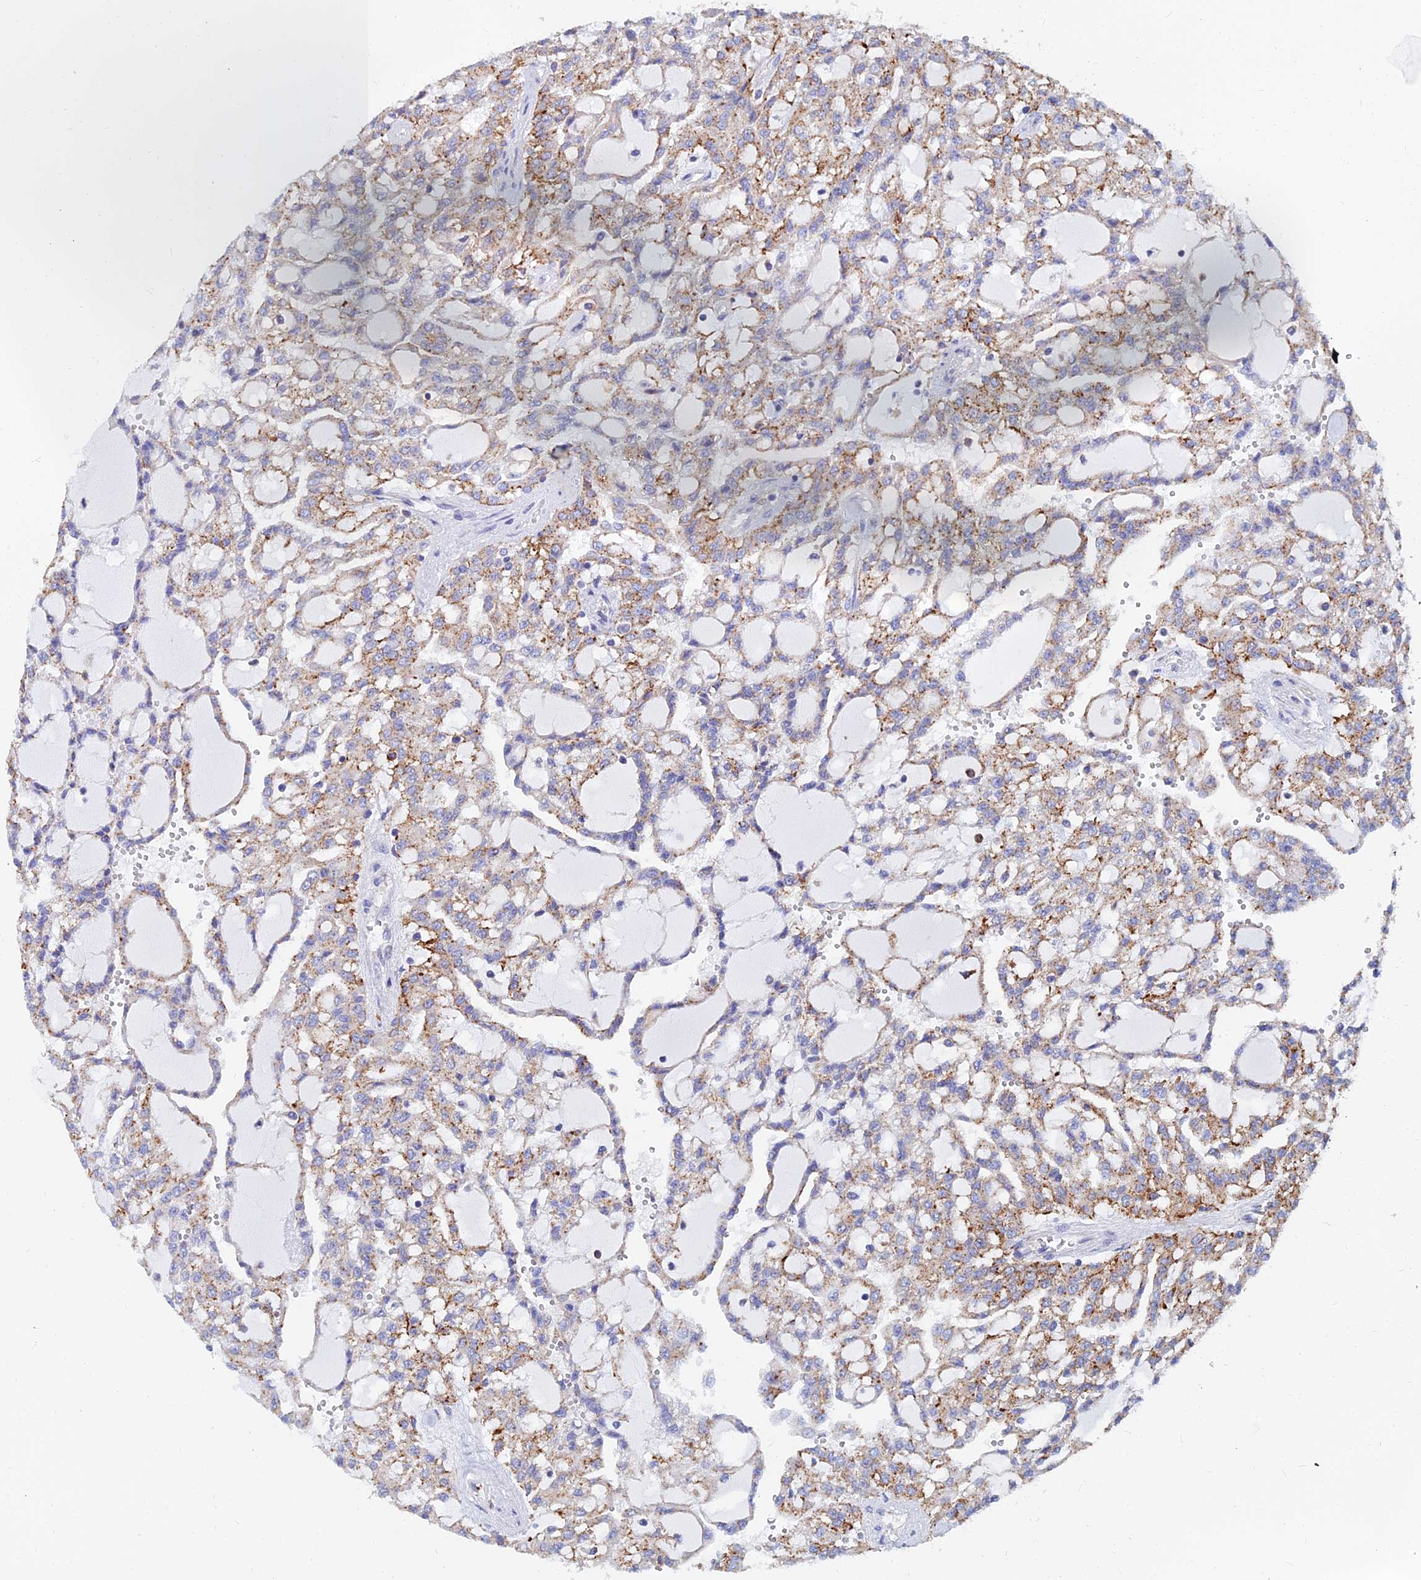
{"staining": {"intensity": "moderate", "quantity": ">75%", "location": "cytoplasmic/membranous"}, "tissue": "renal cancer", "cell_type": "Tumor cells", "image_type": "cancer", "snomed": [{"axis": "morphology", "description": "Adenocarcinoma, NOS"}, {"axis": "topography", "description": "Kidney"}], "caption": "Tumor cells display medium levels of moderate cytoplasmic/membranous positivity in approximately >75% of cells in human renal adenocarcinoma. Nuclei are stained in blue.", "gene": "SPNS1", "patient": {"sex": "male", "age": 63}}